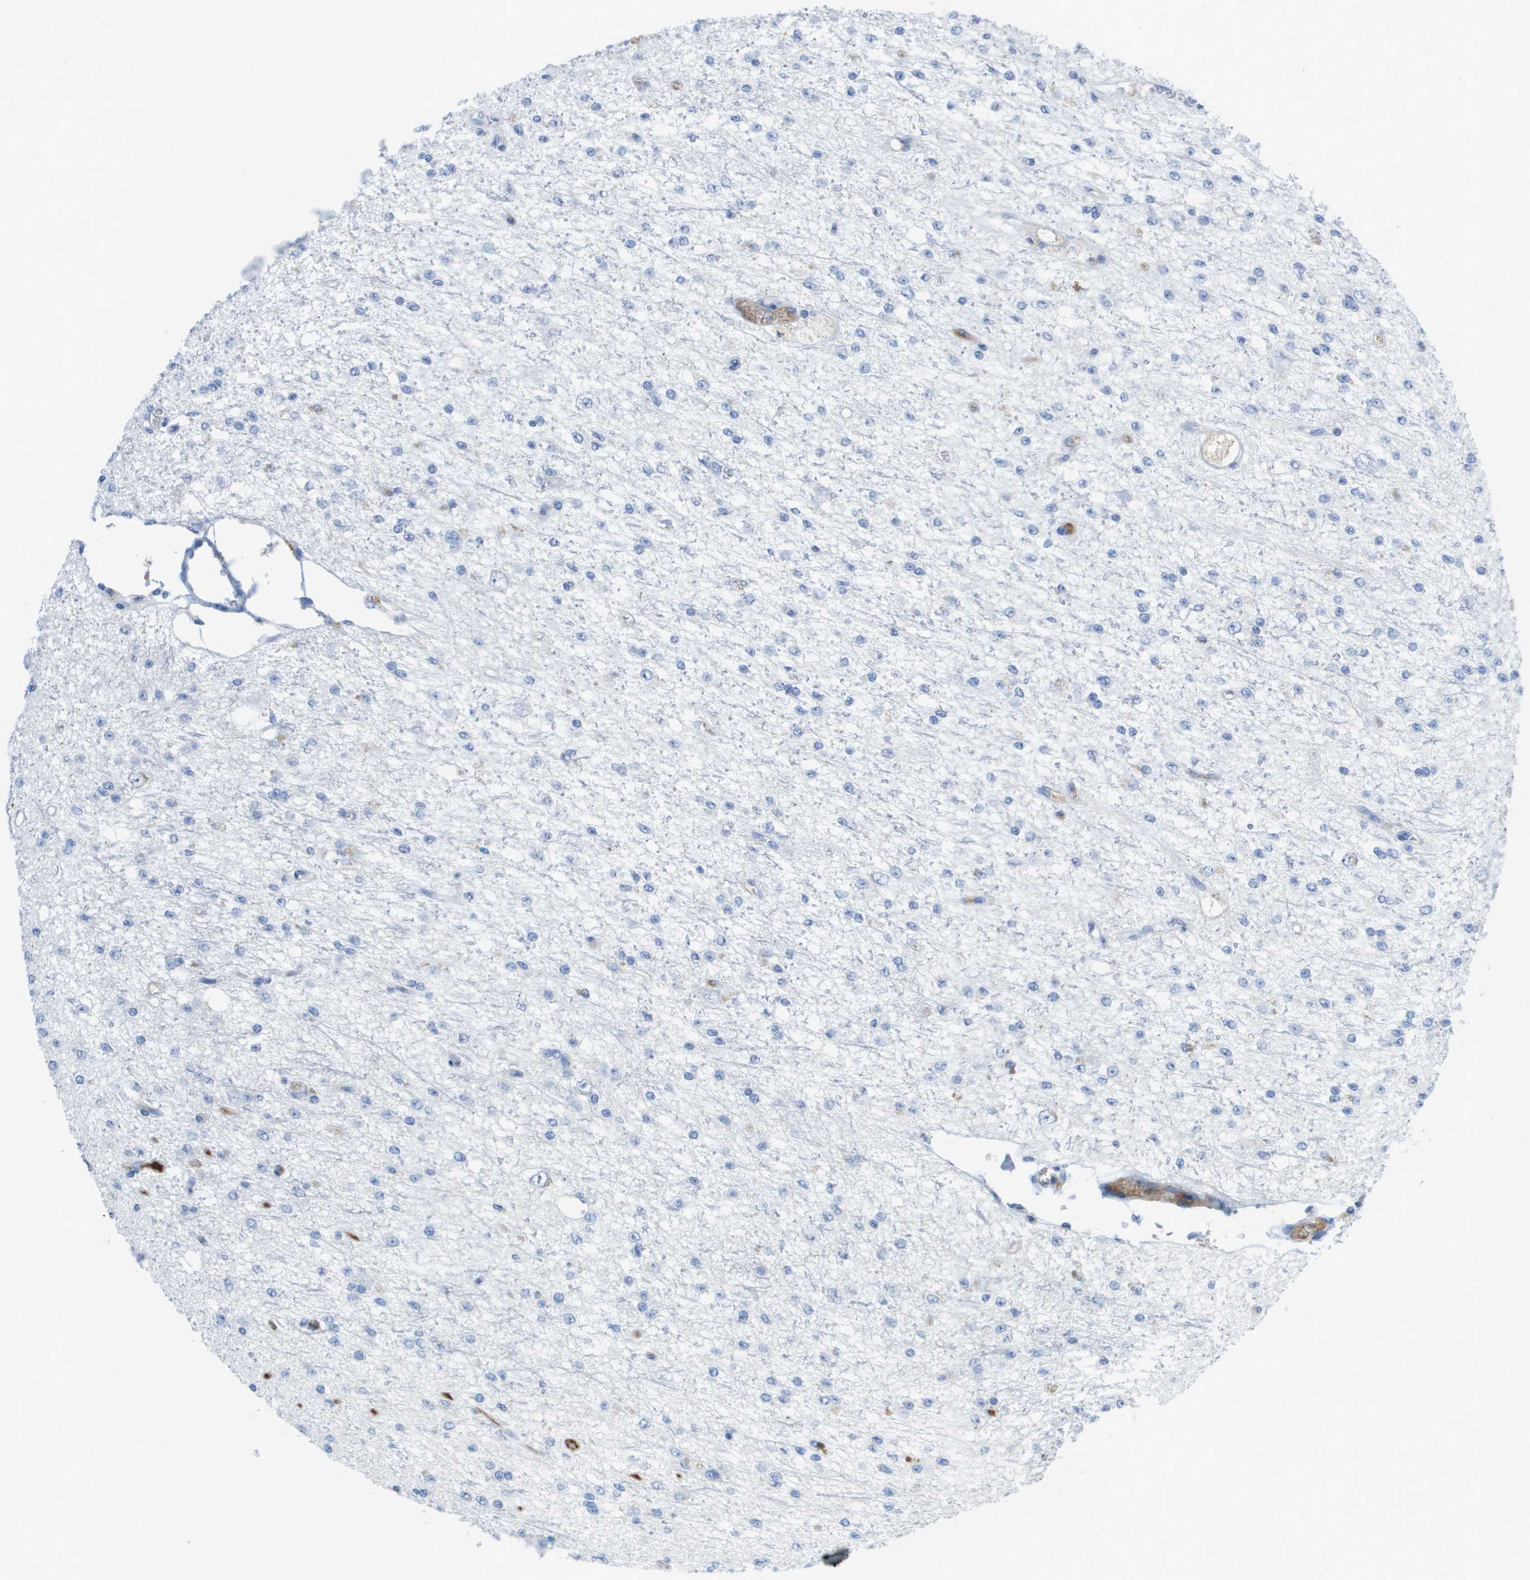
{"staining": {"intensity": "negative", "quantity": "none", "location": "none"}, "tissue": "glioma", "cell_type": "Tumor cells", "image_type": "cancer", "snomed": [{"axis": "morphology", "description": "Glioma, malignant, Low grade"}, {"axis": "topography", "description": "Brain"}], "caption": "Immunohistochemistry histopathology image of neoplastic tissue: malignant low-grade glioma stained with DAB (3,3'-diaminobenzidine) demonstrates no significant protein expression in tumor cells.", "gene": "GPR18", "patient": {"sex": "male", "age": 38}}